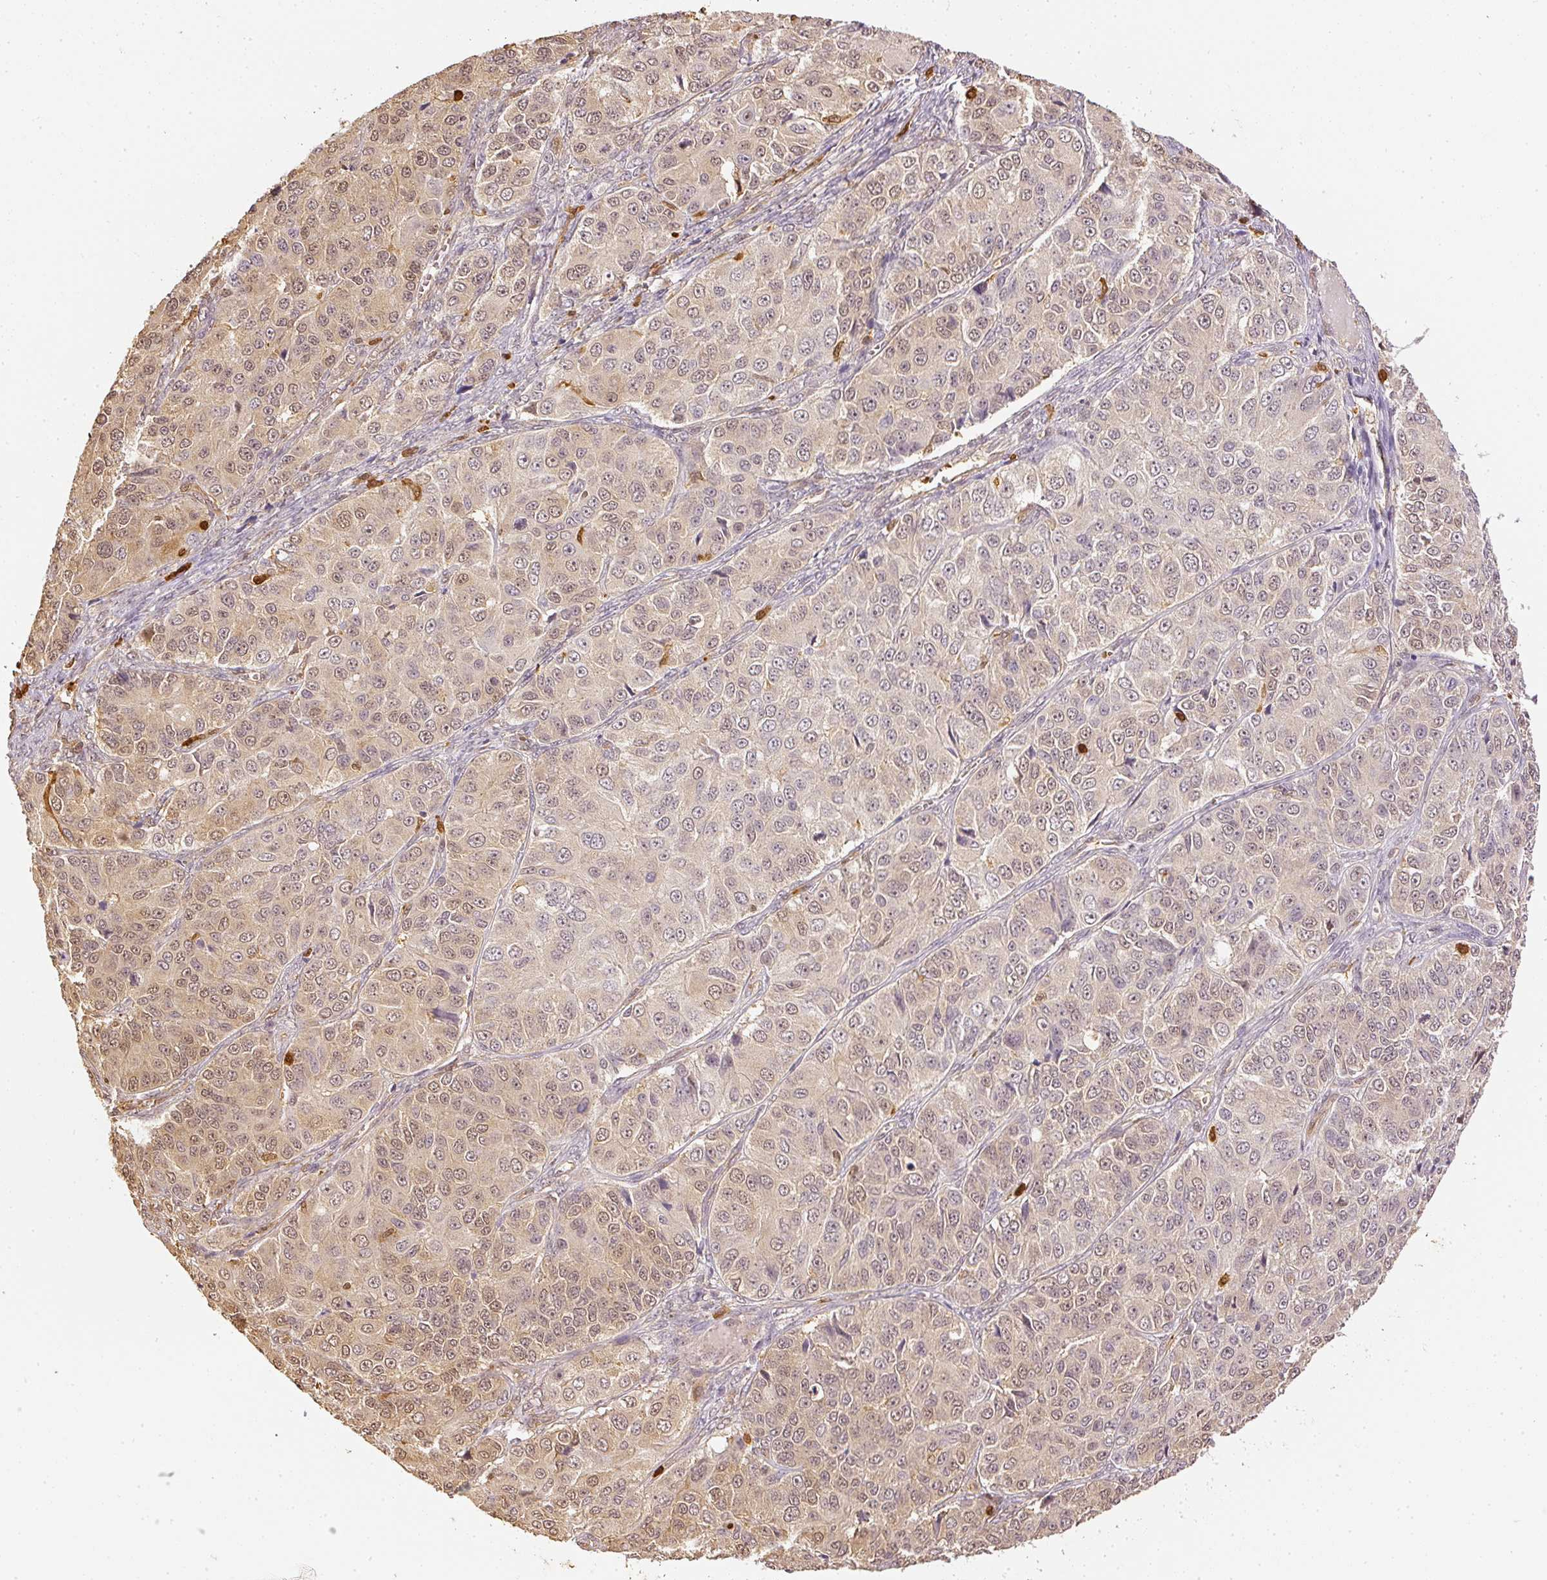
{"staining": {"intensity": "weak", "quantity": ">75%", "location": "cytoplasmic/membranous,nuclear"}, "tissue": "ovarian cancer", "cell_type": "Tumor cells", "image_type": "cancer", "snomed": [{"axis": "morphology", "description": "Carcinoma, endometroid"}, {"axis": "topography", "description": "Ovary"}], "caption": "Immunohistochemical staining of human ovarian cancer demonstrates low levels of weak cytoplasmic/membranous and nuclear staining in about >75% of tumor cells.", "gene": "PFN1", "patient": {"sex": "female", "age": 51}}